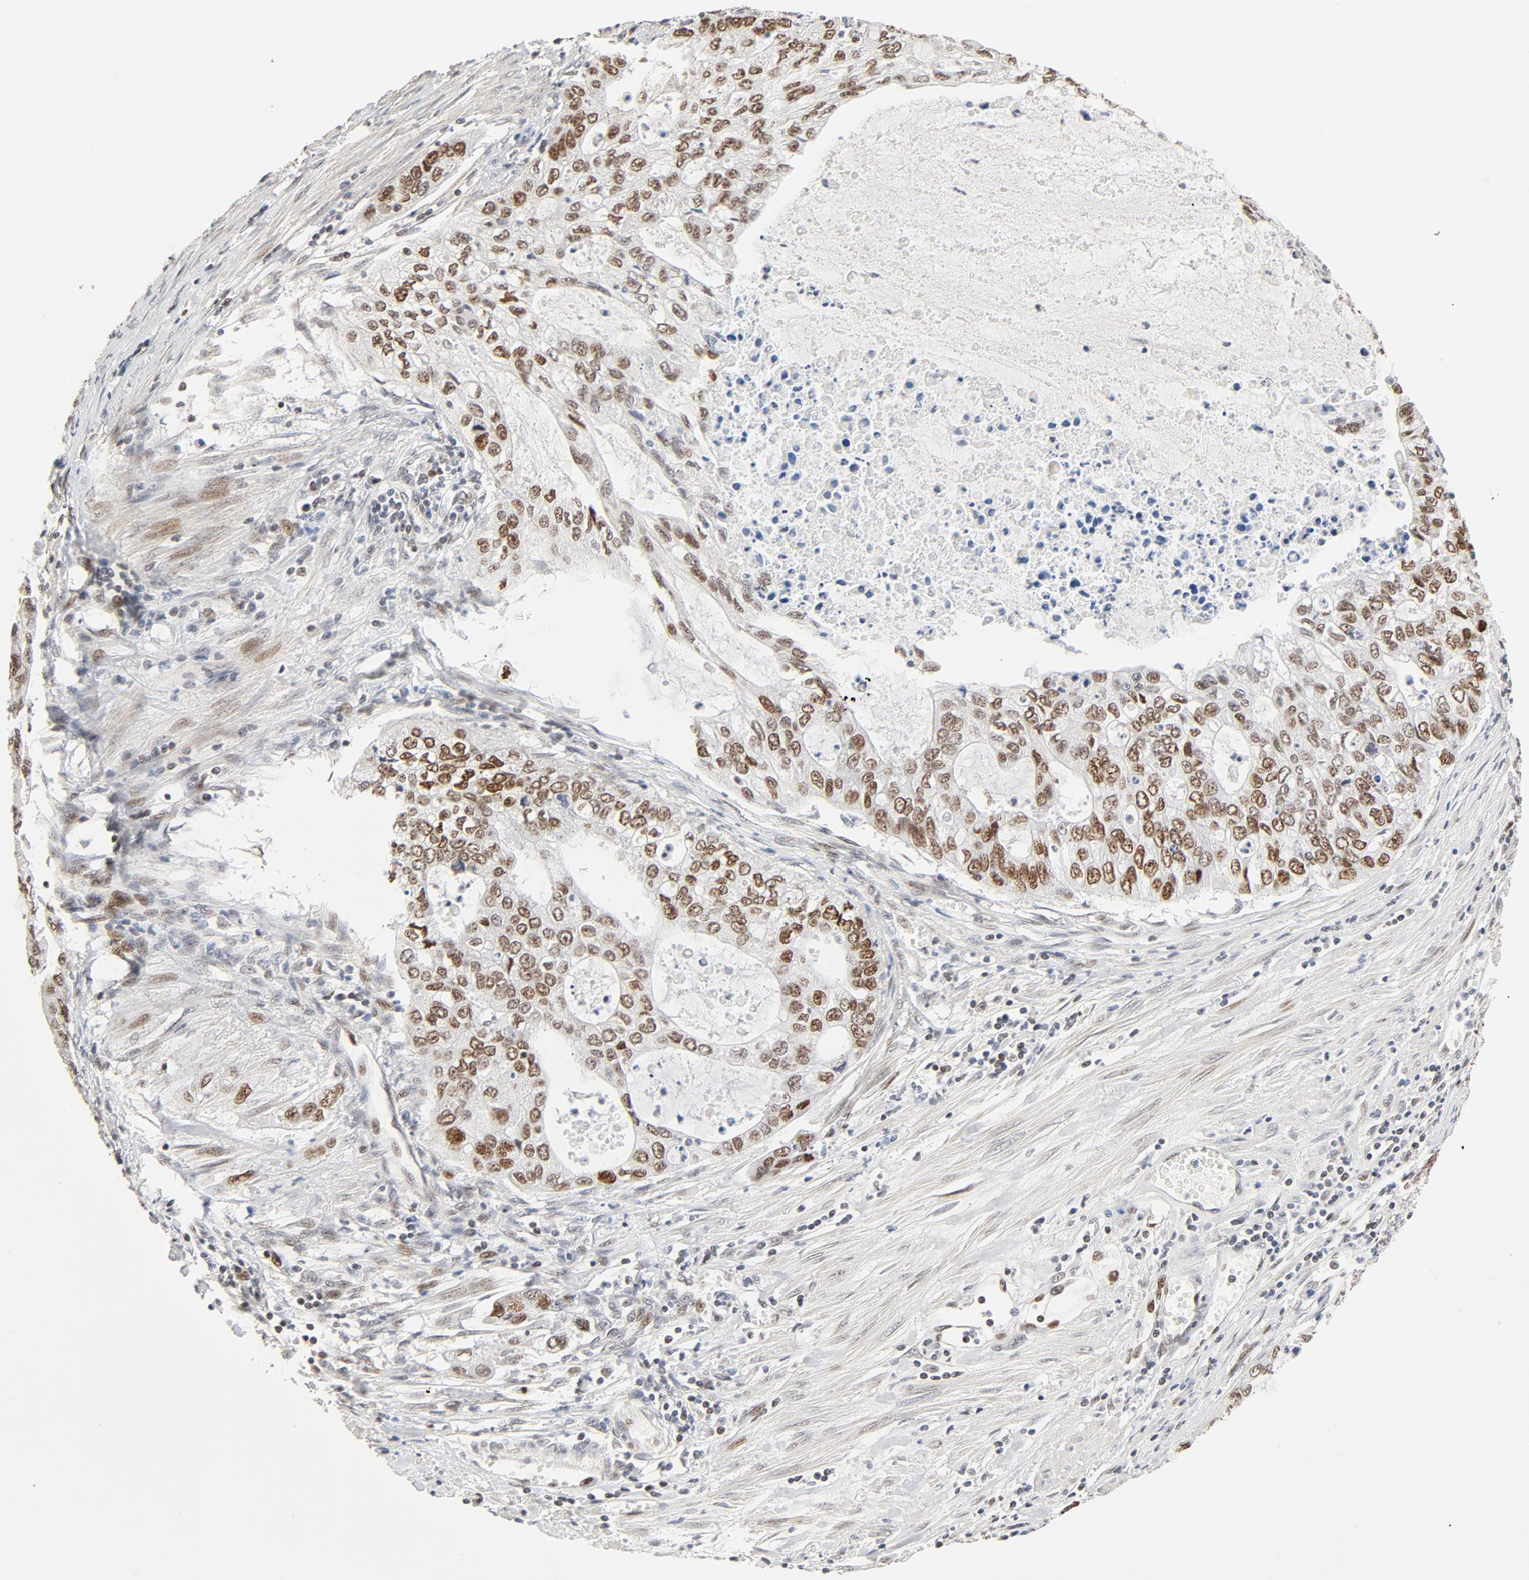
{"staining": {"intensity": "moderate", "quantity": ">75%", "location": "nuclear"}, "tissue": "stomach cancer", "cell_type": "Tumor cells", "image_type": "cancer", "snomed": [{"axis": "morphology", "description": "Adenocarcinoma, NOS"}, {"axis": "topography", "description": "Stomach, upper"}], "caption": "The image exhibits immunohistochemical staining of stomach adenocarcinoma. There is moderate nuclear staining is appreciated in approximately >75% of tumor cells.", "gene": "GTF2I", "patient": {"sex": "female", "age": 52}}